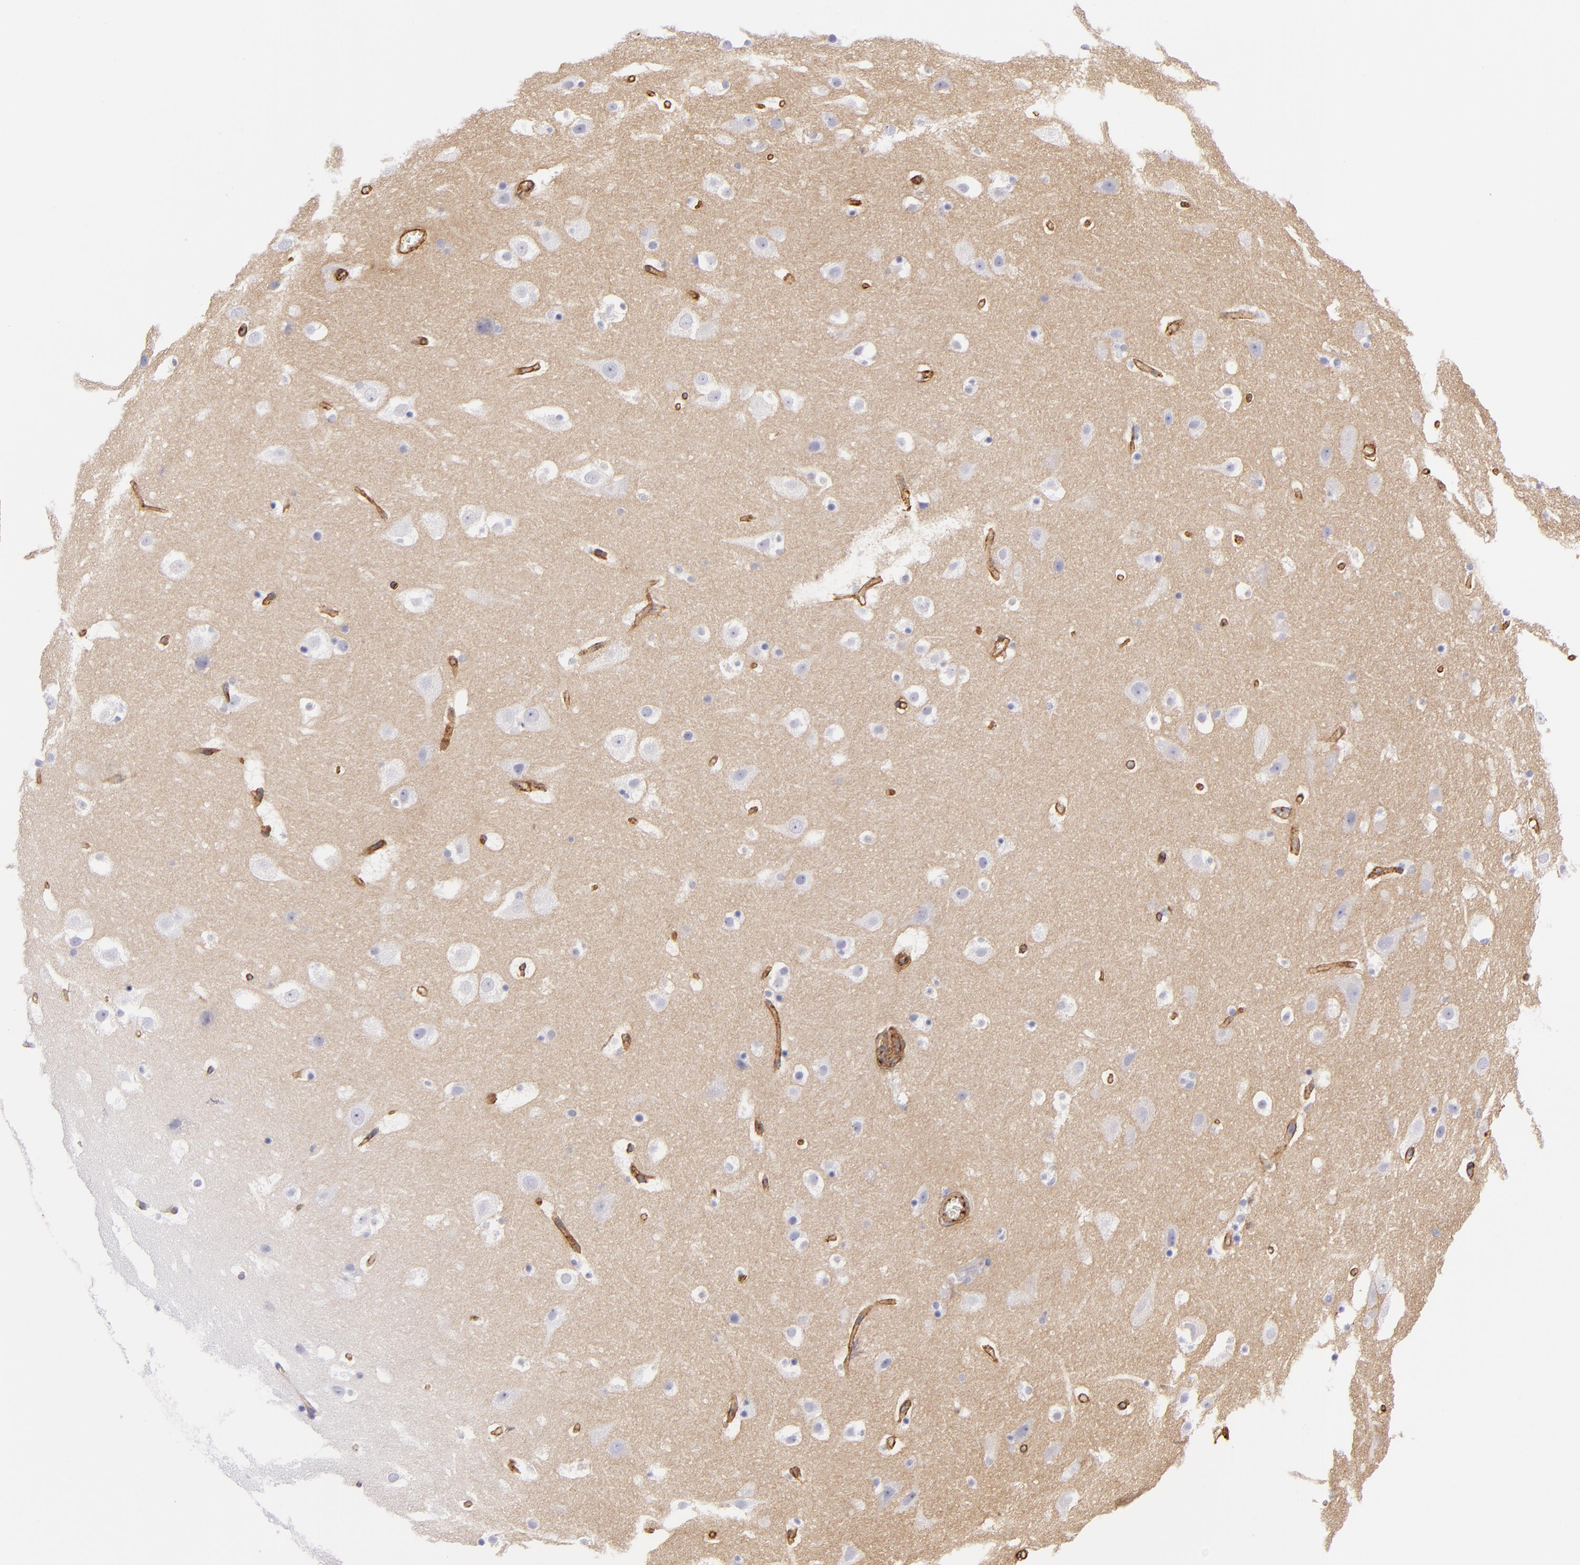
{"staining": {"intensity": "negative", "quantity": "none", "location": "none"}, "tissue": "hippocampus", "cell_type": "Glial cells", "image_type": "normal", "snomed": [{"axis": "morphology", "description": "Normal tissue, NOS"}, {"axis": "topography", "description": "Hippocampus"}], "caption": "Immunohistochemistry micrograph of normal hippocampus: hippocampus stained with DAB (3,3'-diaminobenzidine) shows no significant protein expression in glial cells. (Brightfield microscopy of DAB immunohistochemistry (IHC) at high magnification).", "gene": "CD151", "patient": {"sex": "male", "age": 45}}